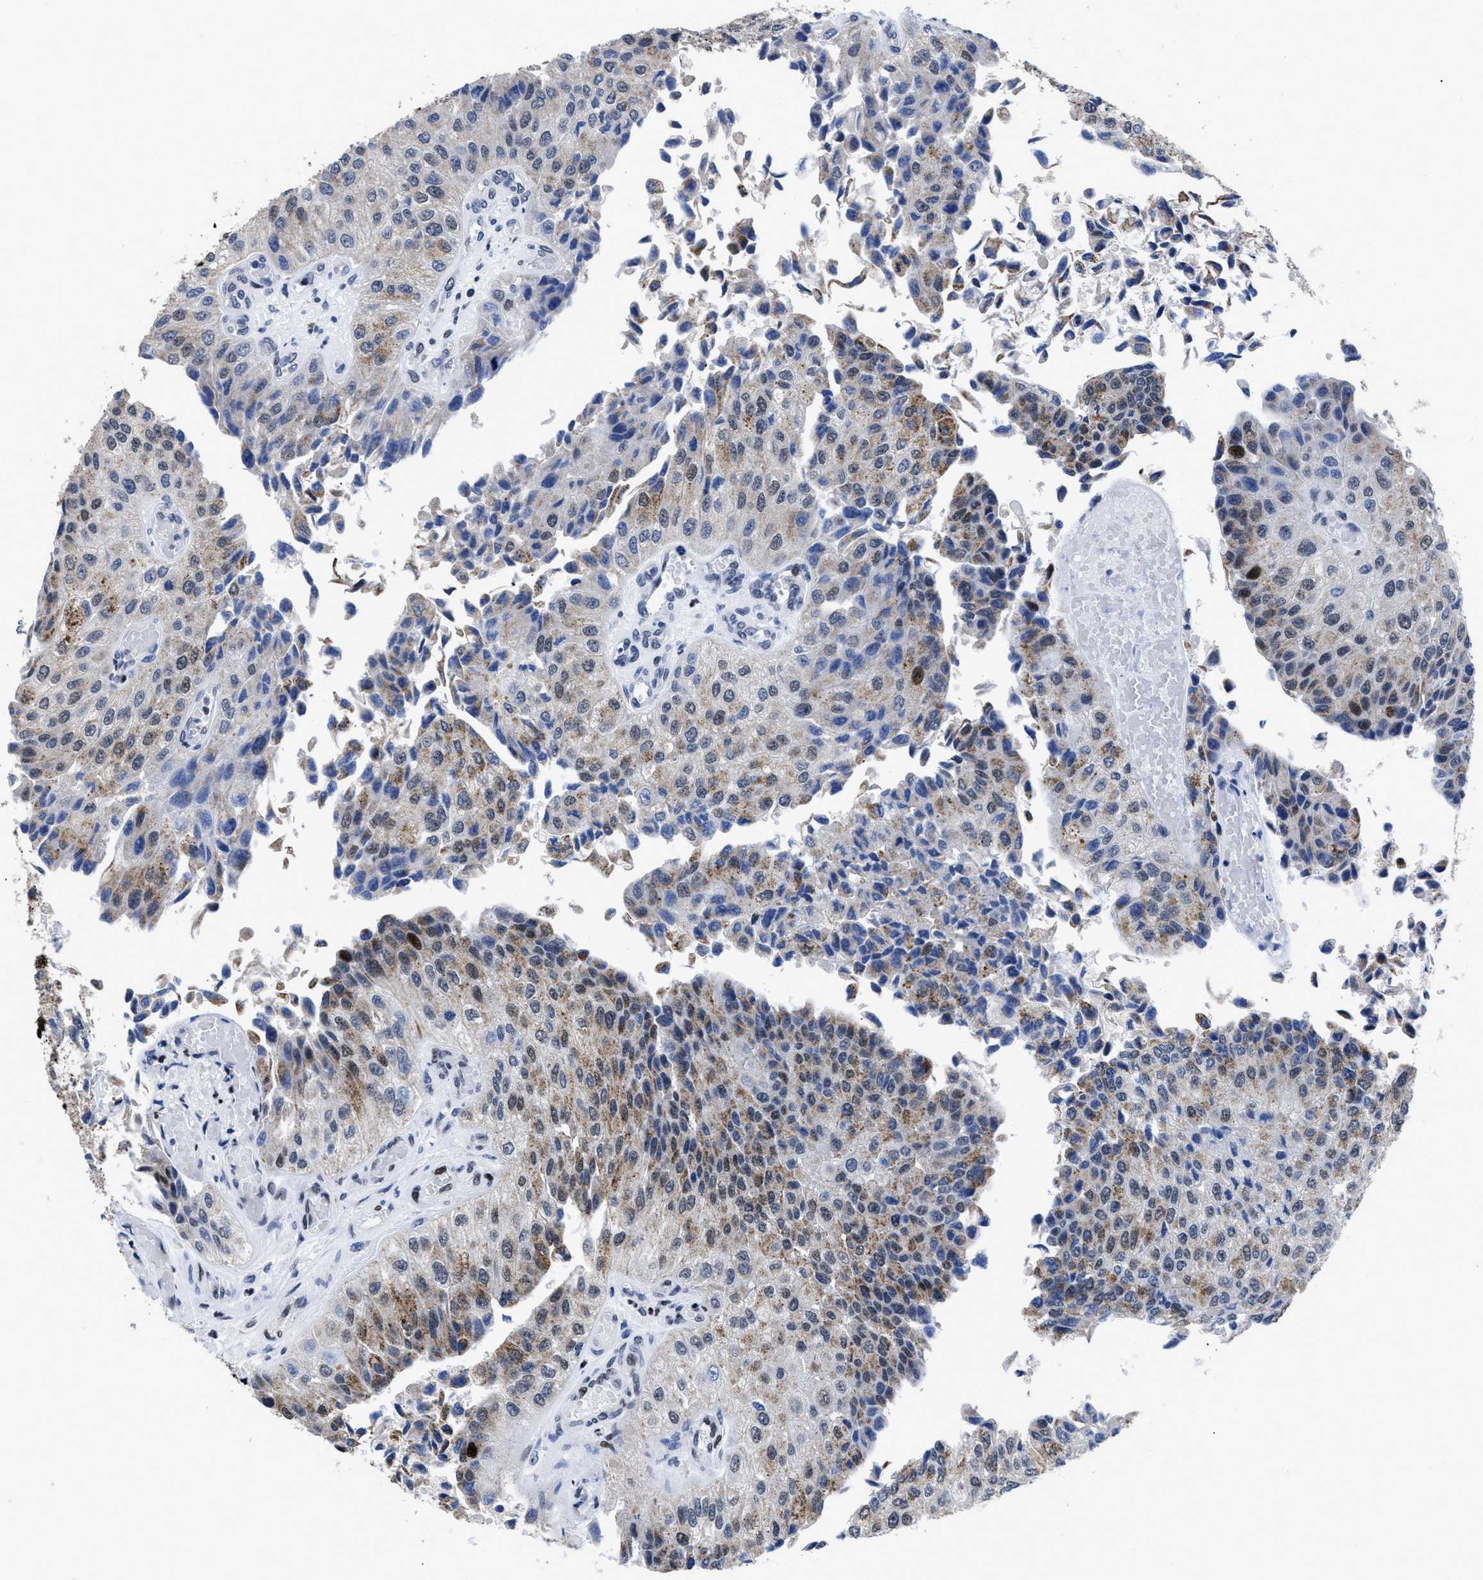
{"staining": {"intensity": "moderate", "quantity": "<25%", "location": "cytoplasmic/membranous,nuclear"}, "tissue": "urothelial cancer", "cell_type": "Tumor cells", "image_type": "cancer", "snomed": [{"axis": "morphology", "description": "Urothelial carcinoma, High grade"}, {"axis": "topography", "description": "Kidney"}, {"axis": "topography", "description": "Urinary bladder"}], "caption": "Protein expression analysis of human high-grade urothelial carcinoma reveals moderate cytoplasmic/membranous and nuclear staining in about <25% of tumor cells.", "gene": "CALHM3", "patient": {"sex": "male", "age": 77}}